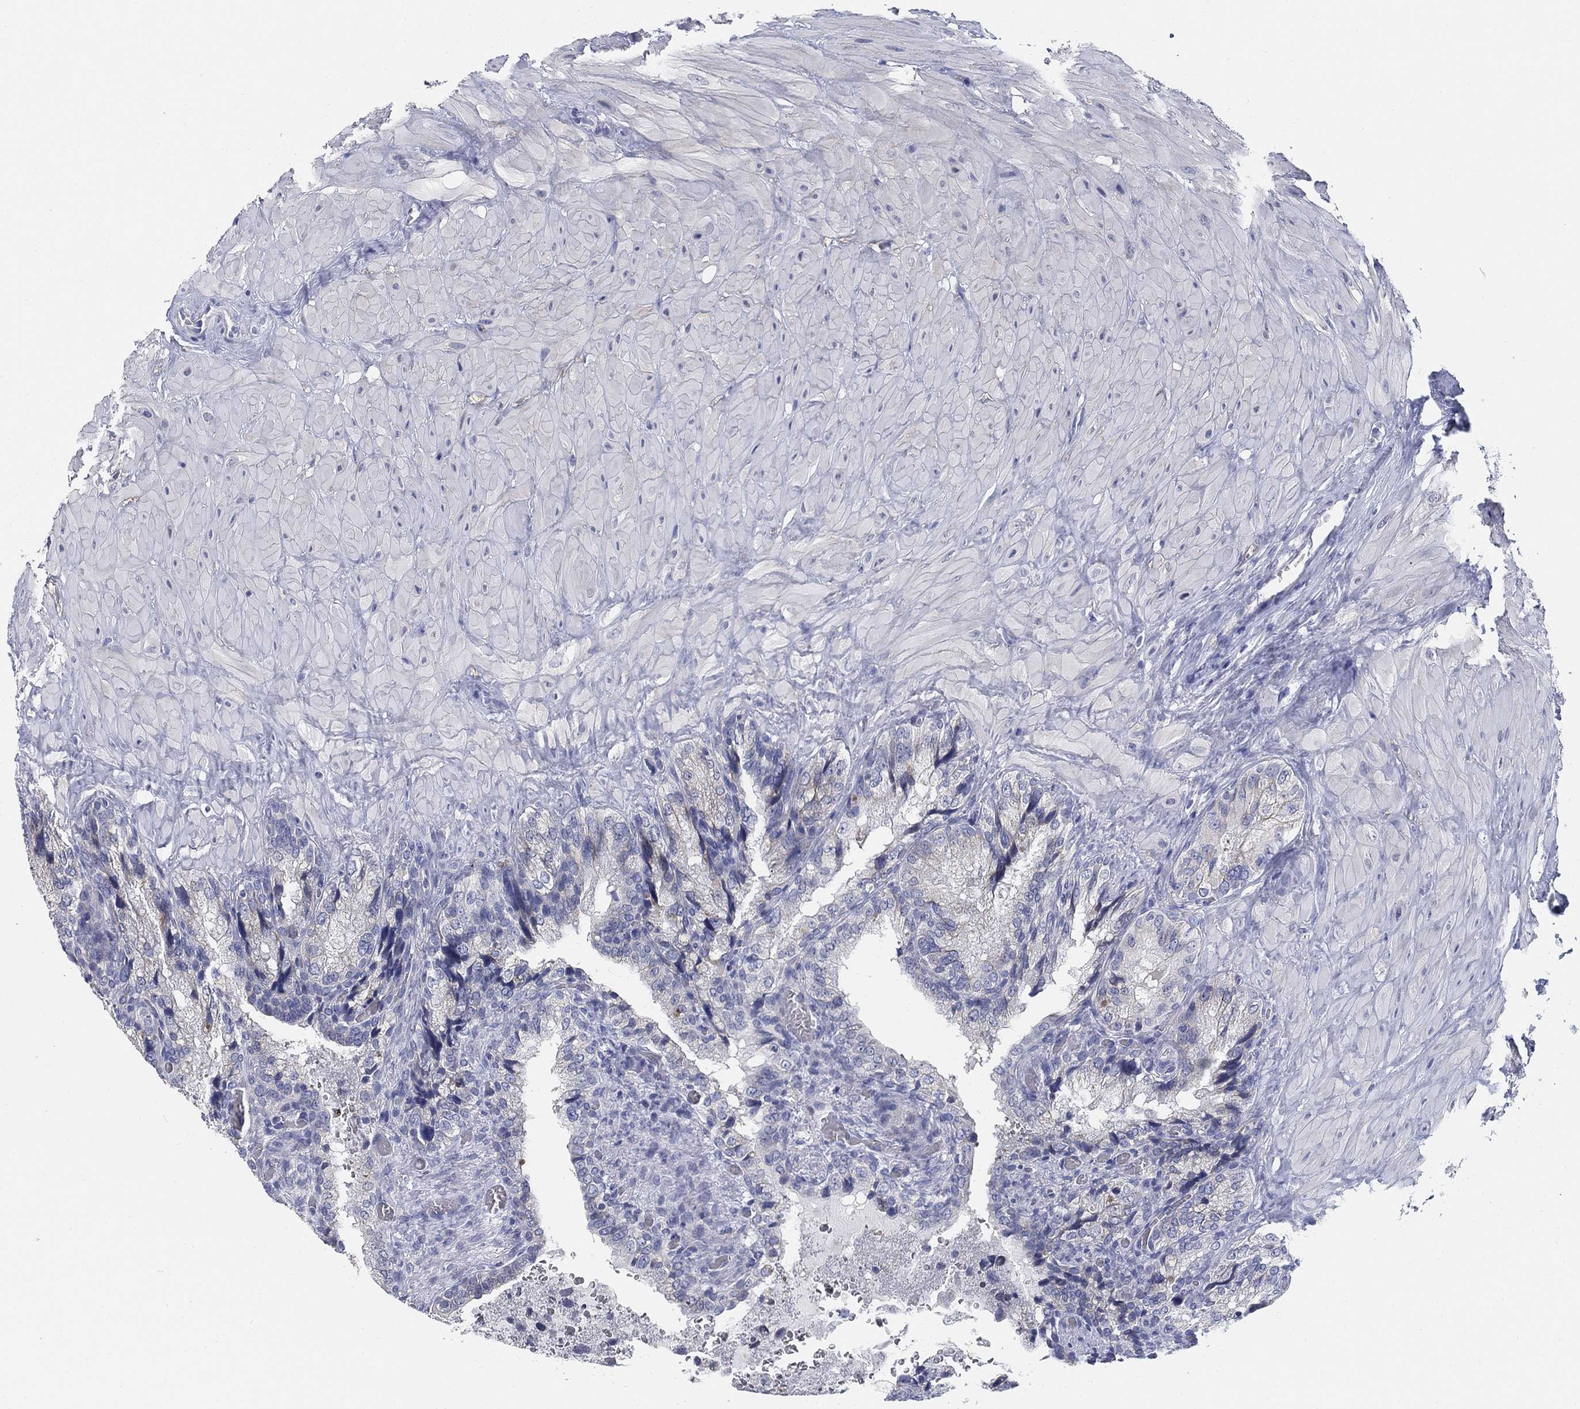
{"staining": {"intensity": "negative", "quantity": "none", "location": "none"}, "tissue": "prostate cancer", "cell_type": "Tumor cells", "image_type": "cancer", "snomed": [{"axis": "morphology", "description": "Adenocarcinoma, NOS"}, {"axis": "topography", "description": "Prostate and seminal vesicle, NOS"}], "caption": "DAB (3,3'-diaminobenzidine) immunohistochemical staining of prostate cancer reveals no significant positivity in tumor cells.", "gene": "CLUL1", "patient": {"sex": "male", "age": 62}}